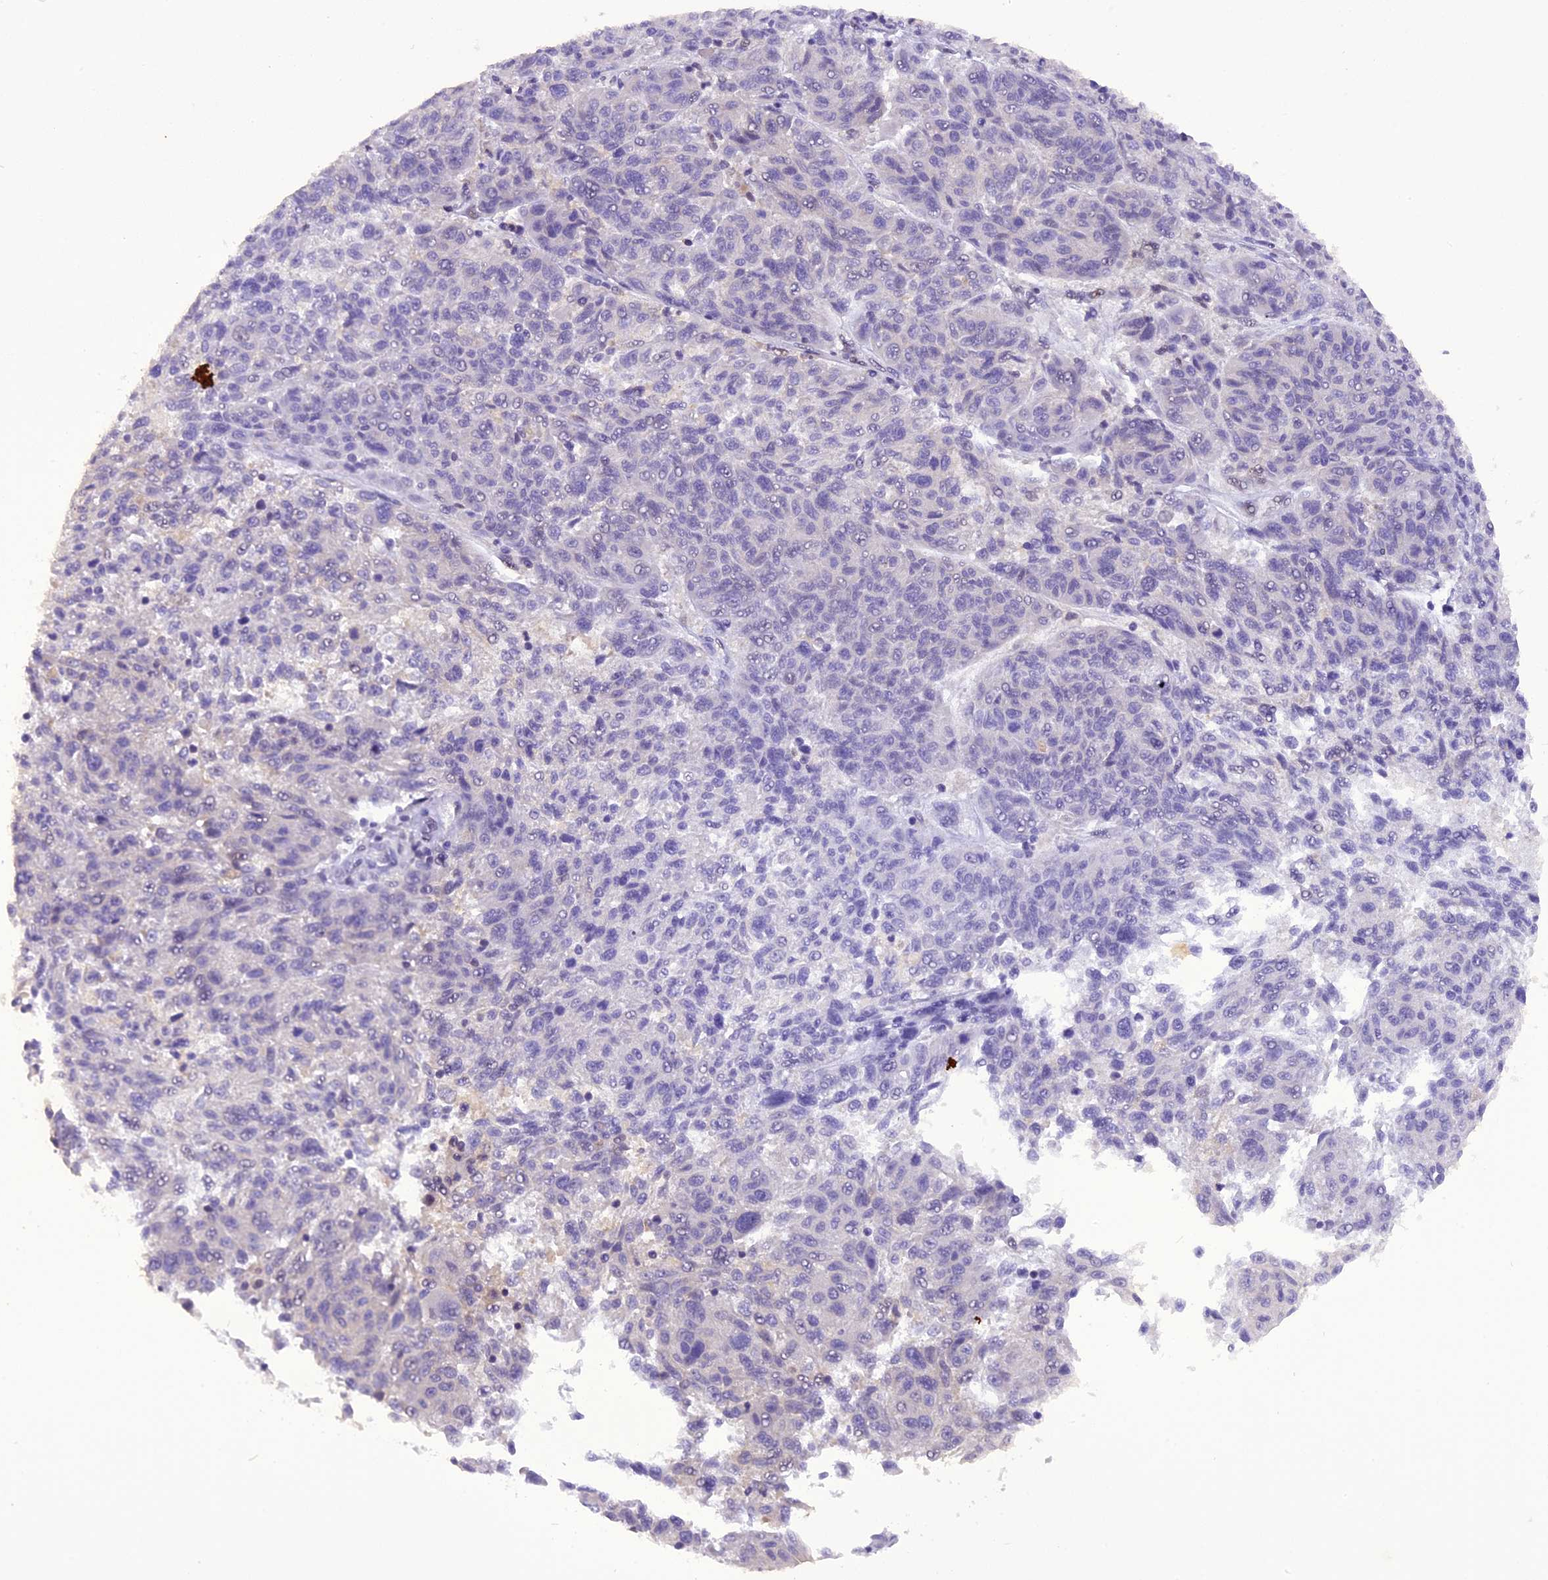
{"staining": {"intensity": "negative", "quantity": "none", "location": "none"}, "tissue": "melanoma", "cell_type": "Tumor cells", "image_type": "cancer", "snomed": [{"axis": "morphology", "description": "Malignant melanoma, NOS"}, {"axis": "topography", "description": "Skin"}], "caption": "Image shows no protein expression in tumor cells of melanoma tissue. (DAB IHC, high magnification).", "gene": "RABGGTA", "patient": {"sex": "male", "age": 53}}